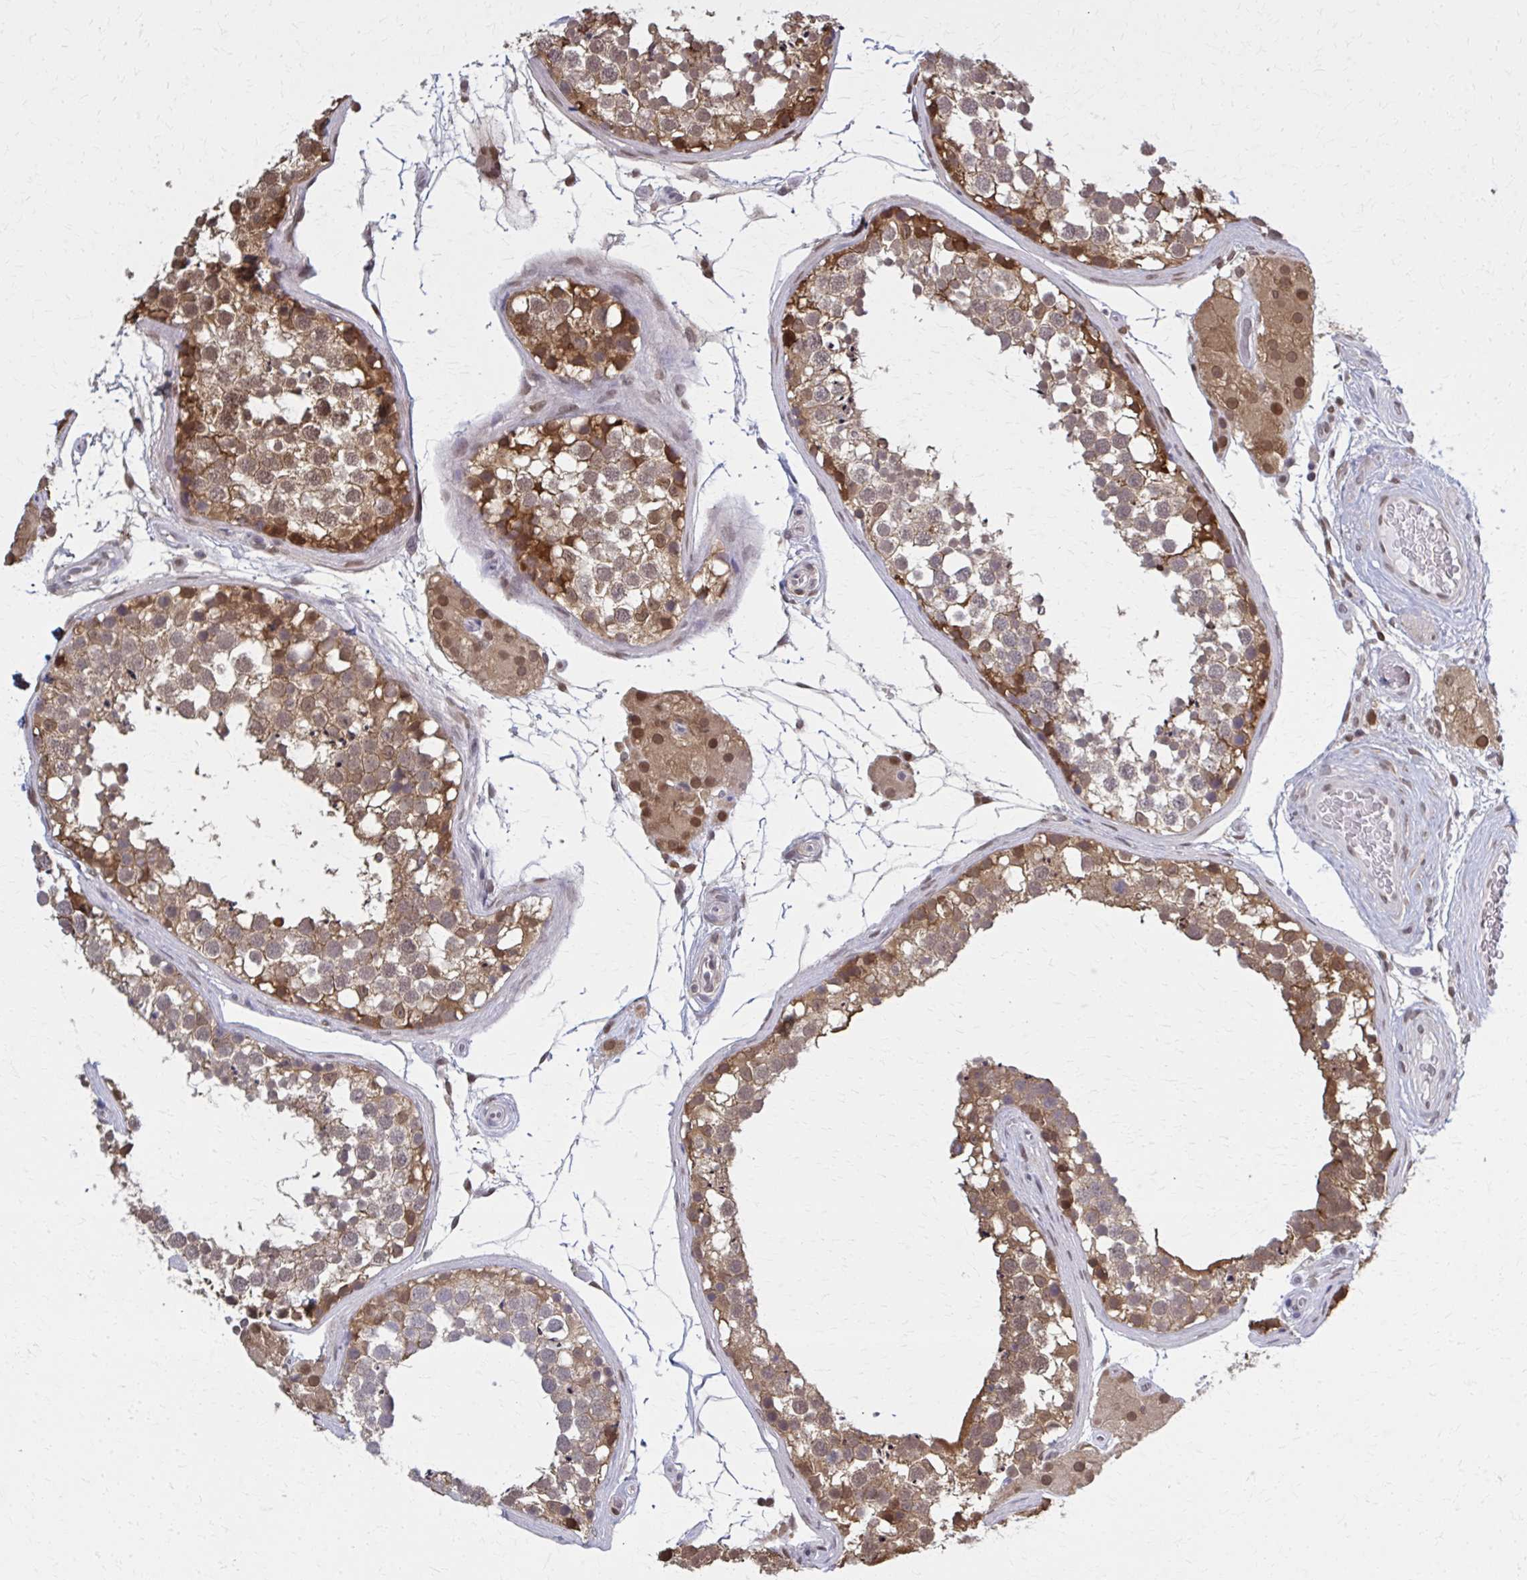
{"staining": {"intensity": "moderate", "quantity": "25%-75%", "location": "cytoplasmic/membranous"}, "tissue": "testis", "cell_type": "Cells in seminiferous ducts", "image_type": "normal", "snomed": [{"axis": "morphology", "description": "Normal tissue, NOS"}, {"axis": "morphology", "description": "Seminoma, NOS"}, {"axis": "topography", "description": "Testis"}], "caption": "Protein analysis of normal testis exhibits moderate cytoplasmic/membranous staining in about 25%-75% of cells in seminiferous ducts. Using DAB (brown) and hematoxylin (blue) stains, captured at high magnification using brightfield microscopy.", "gene": "MDH1", "patient": {"sex": "male", "age": 65}}